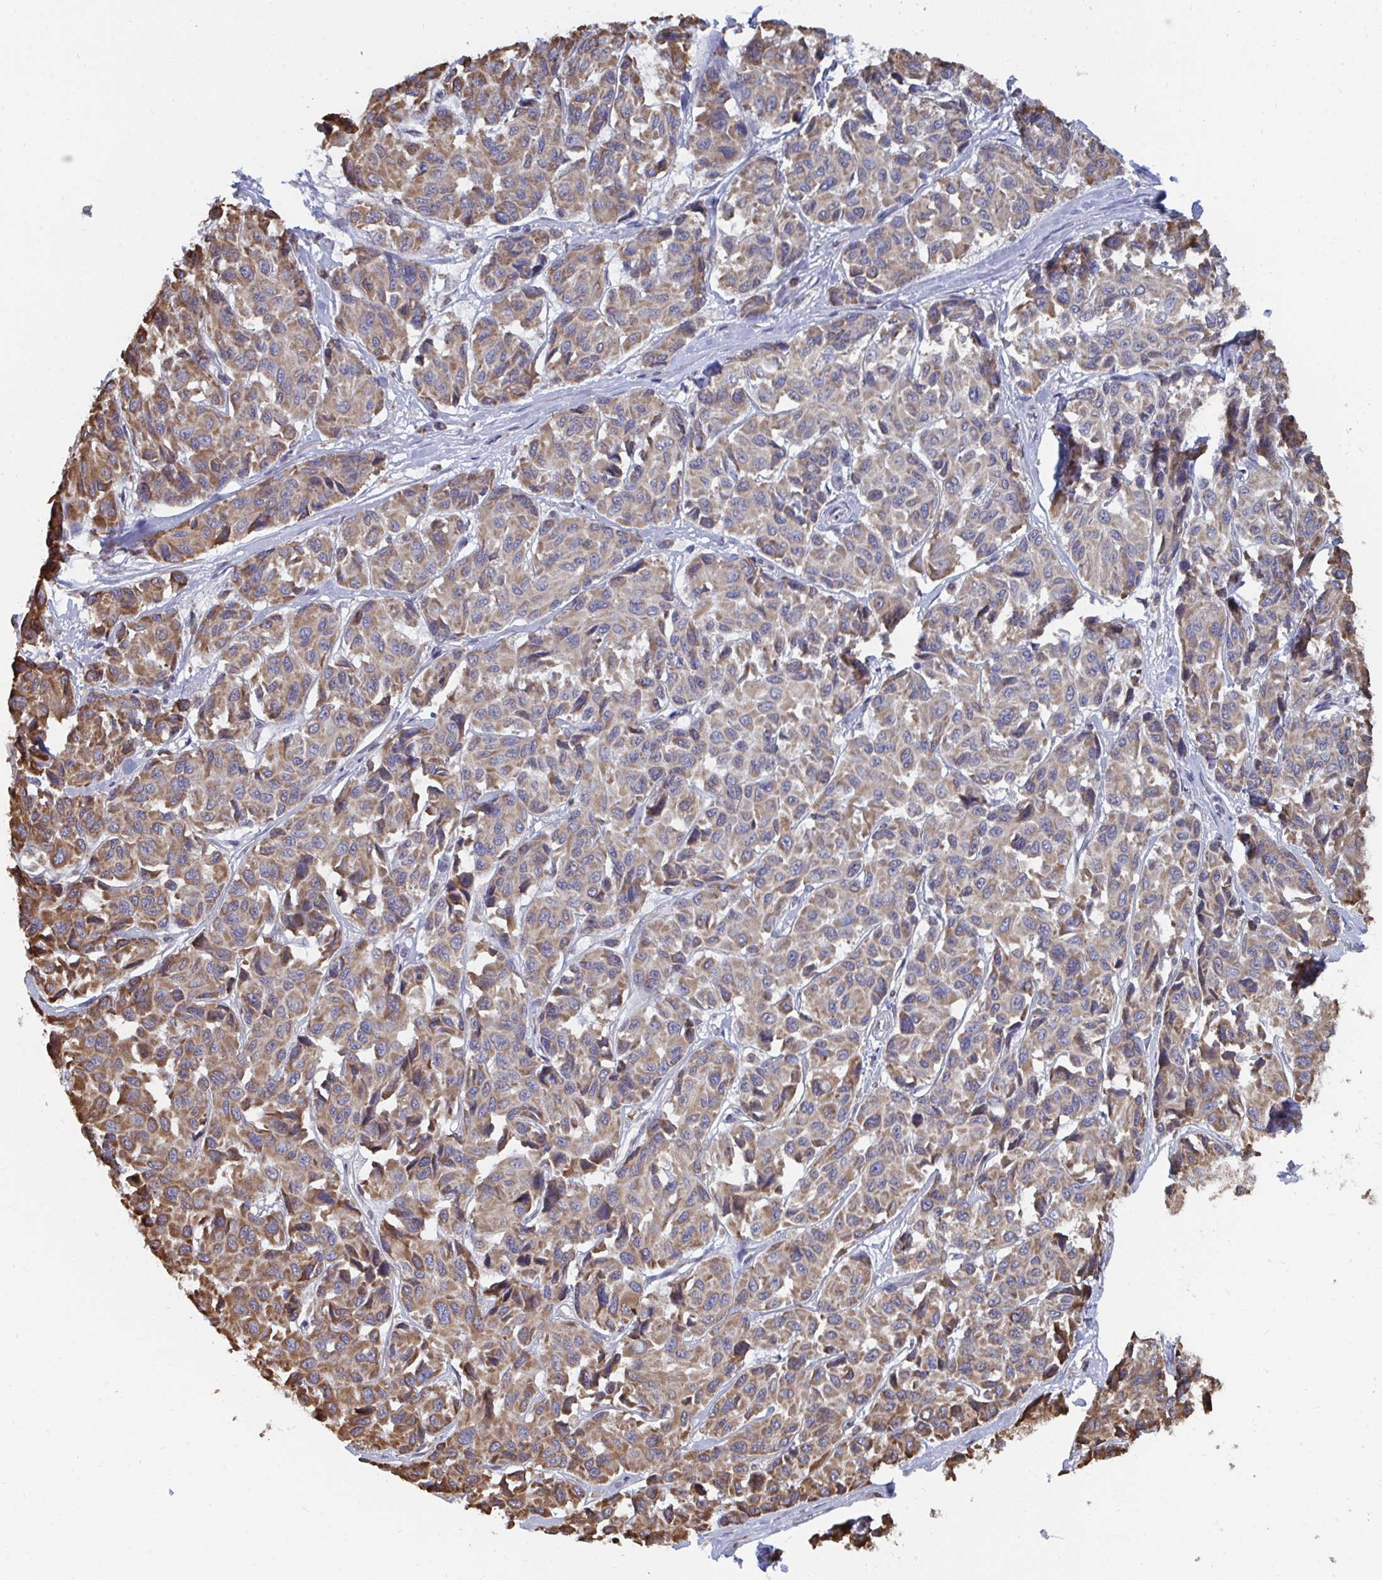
{"staining": {"intensity": "moderate", "quantity": ">75%", "location": "cytoplasmic/membranous"}, "tissue": "melanoma", "cell_type": "Tumor cells", "image_type": "cancer", "snomed": [{"axis": "morphology", "description": "Malignant melanoma, NOS"}, {"axis": "topography", "description": "Skin"}], "caption": "Melanoma stained with a protein marker shows moderate staining in tumor cells.", "gene": "ELAVL1", "patient": {"sex": "female", "age": 66}}